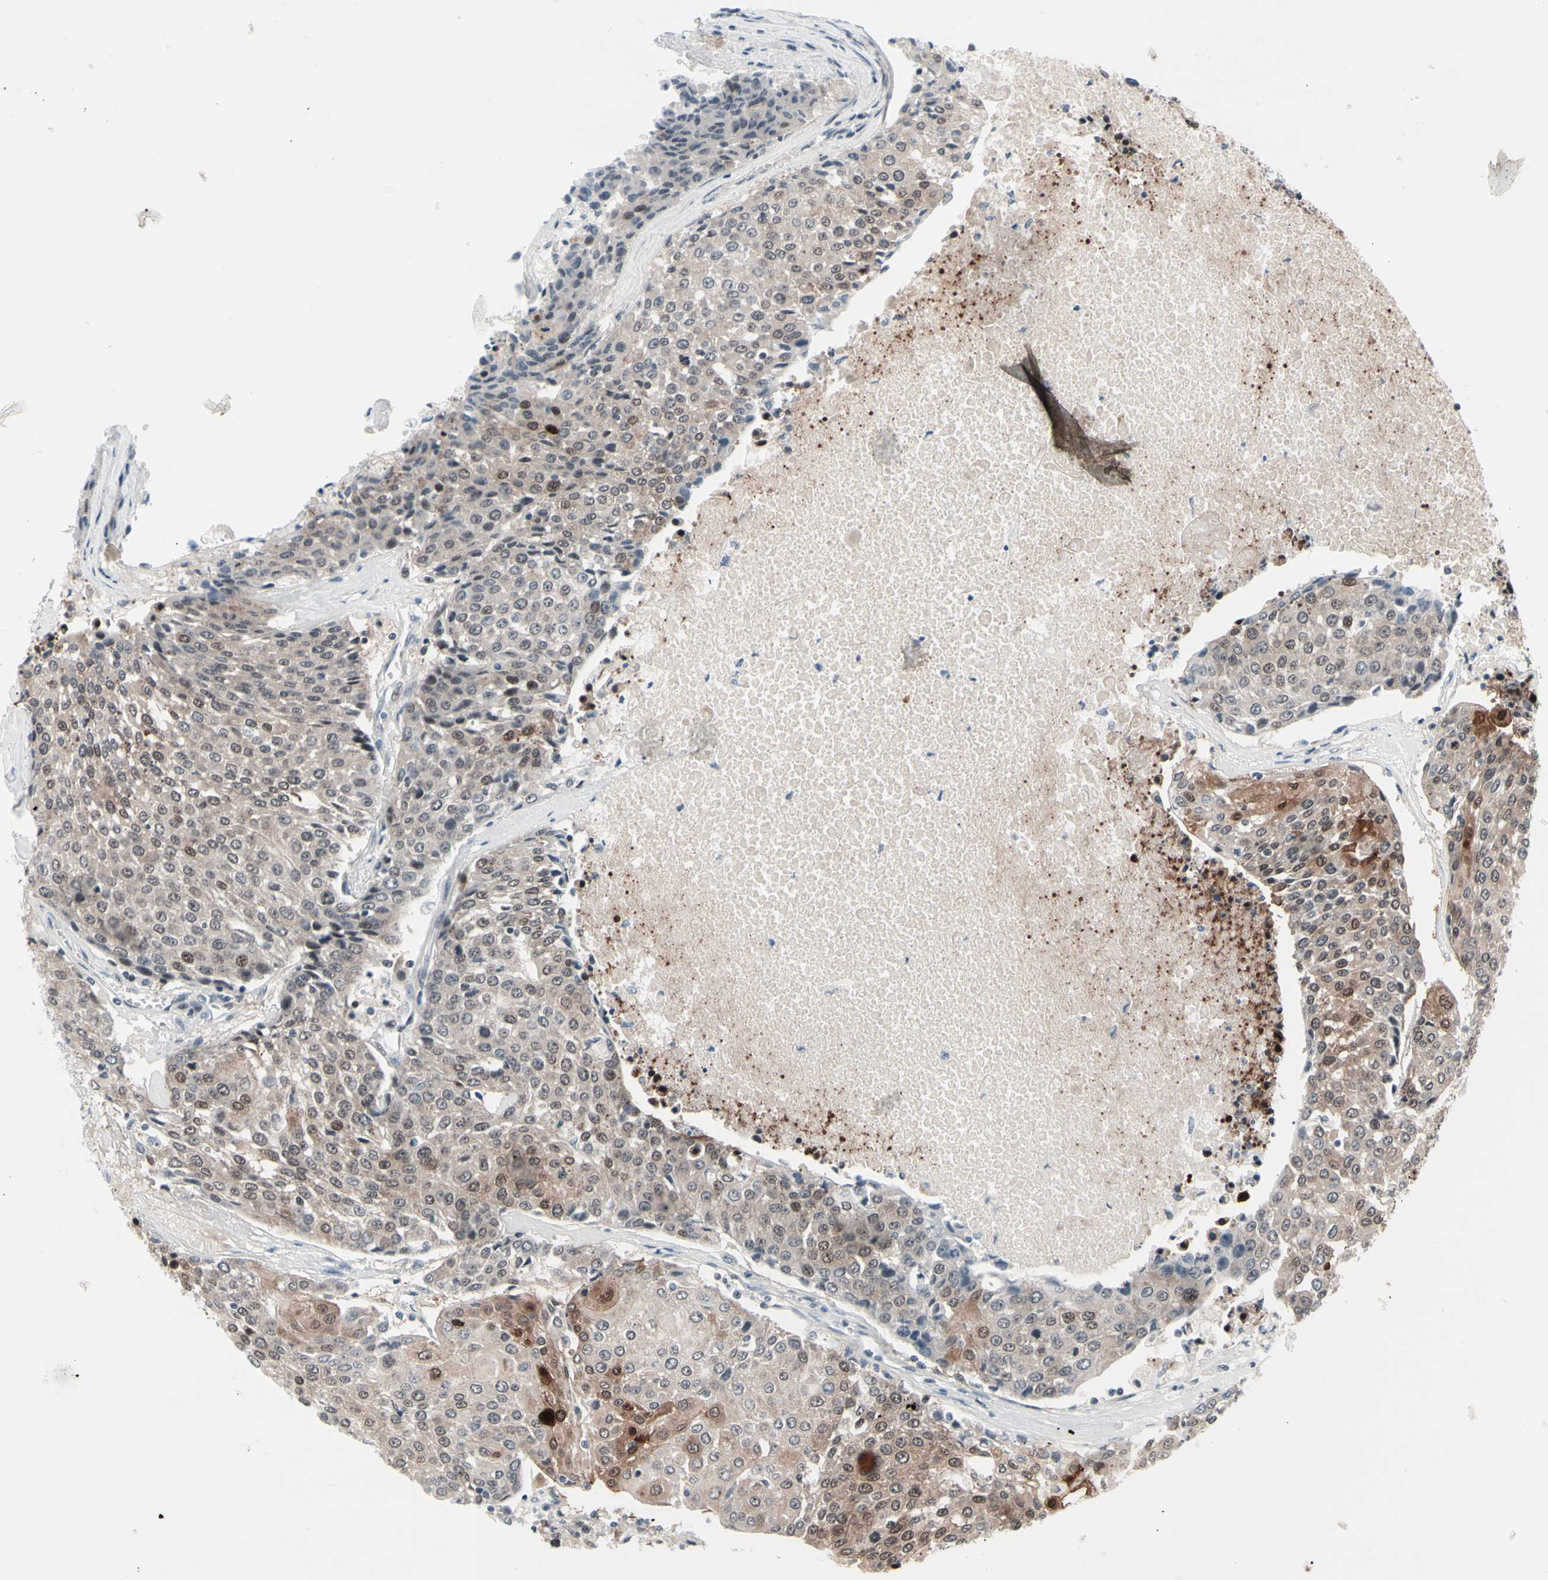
{"staining": {"intensity": "moderate", "quantity": "25%-75%", "location": "cytoplasmic/membranous,nuclear"}, "tissue": "urothelial cancer", "cell_type": "Tumor cells", "image_type": "cancer", "snomed": [{"axis": "morphology", "description": "Urothelial carcinoma, High grade"}, {"axis": "topography", "description": "Urinary bladder"}], "caption": "The immunohistochemical stain labels moderate cytoplasmic/membranous and nuclear expression in tumor cells of urothelial cancer tissue. (Brightfield microscopy of DAB IHC at high magnification).", "gene": "TXN", "patient": {"sex": "female", "age": 85}}